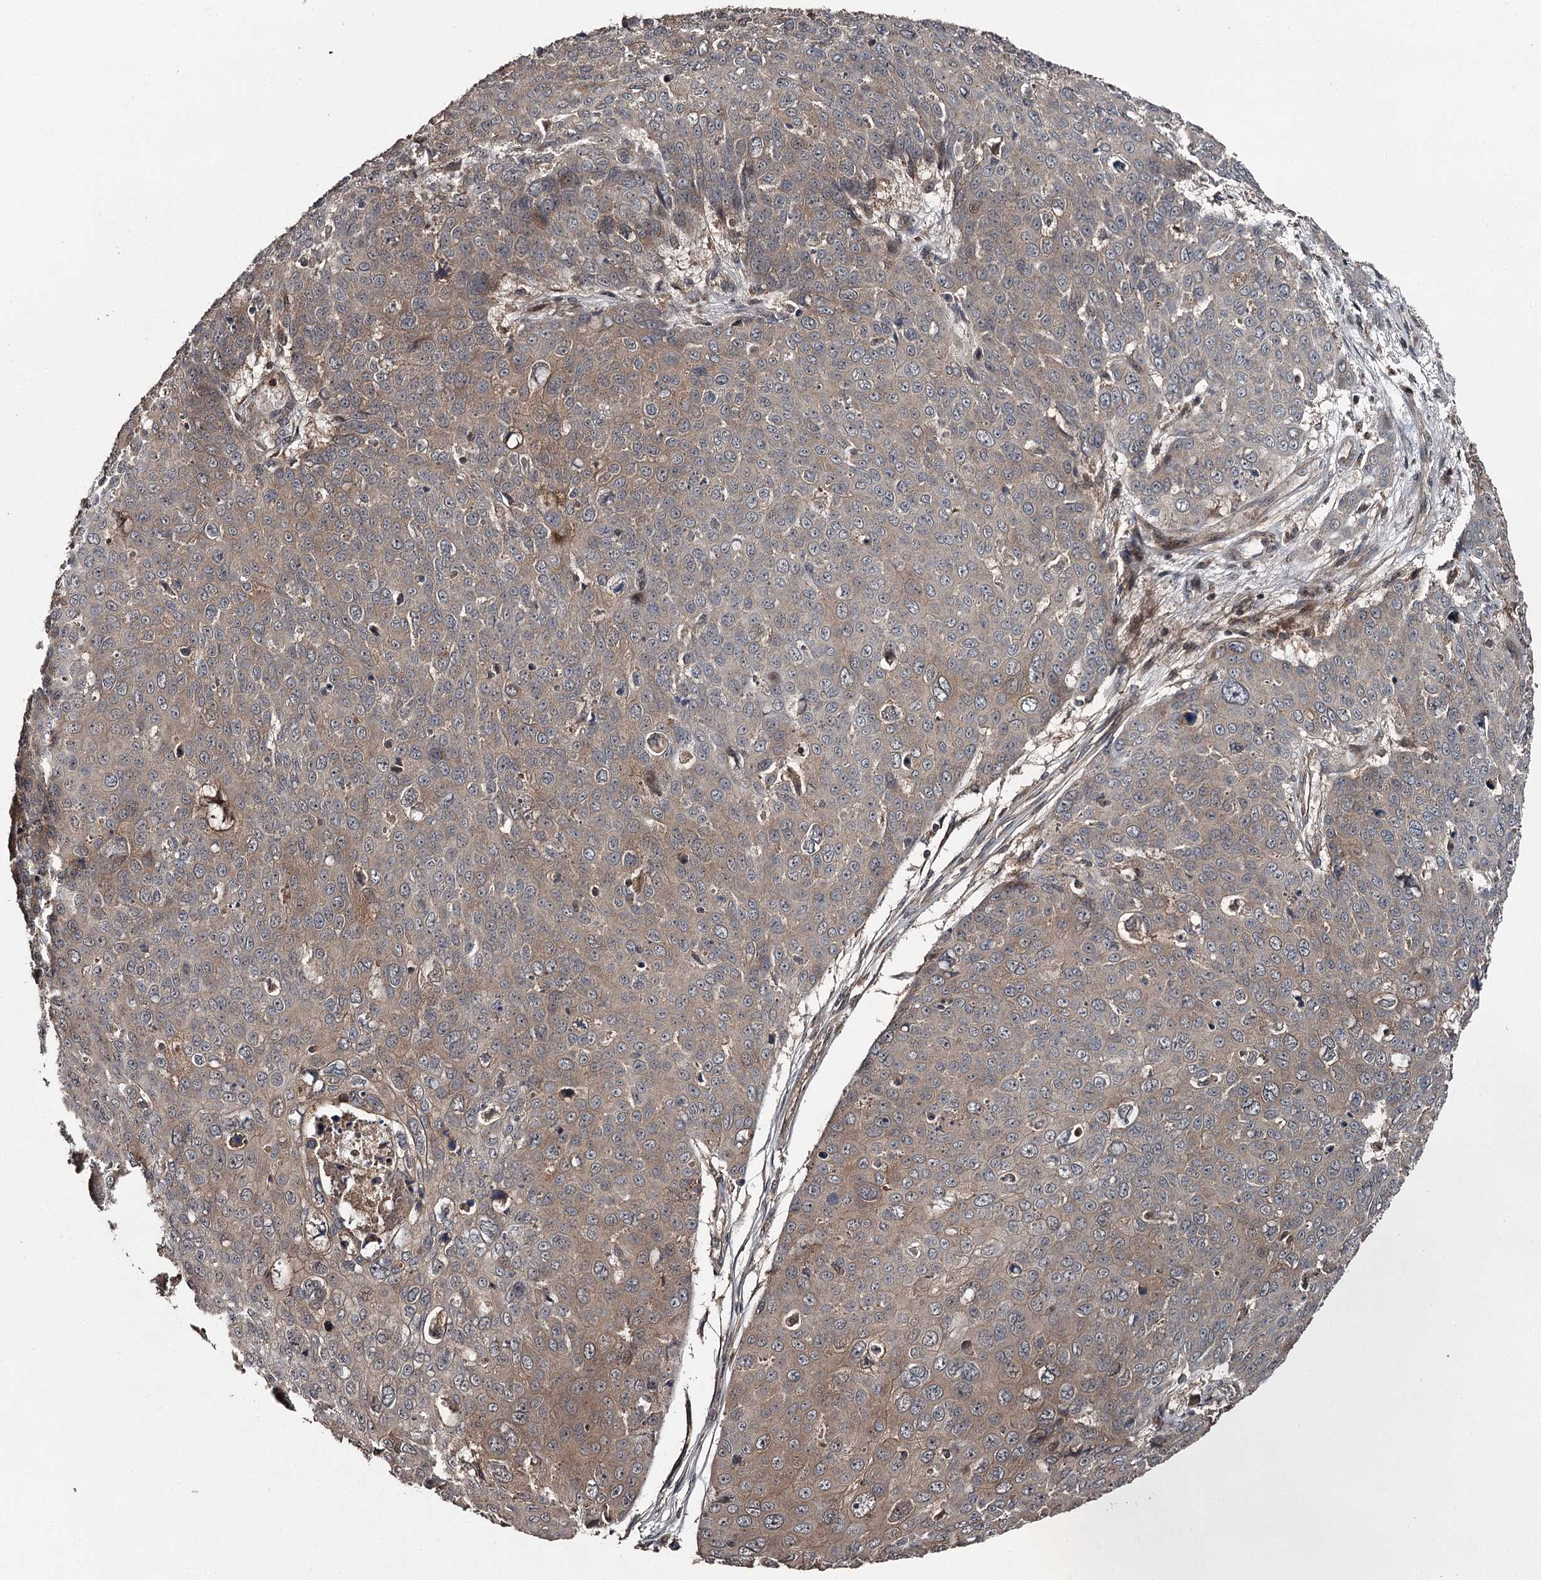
{"staining": {"intensity": "moderate", "quantity": "<25%", "location": "cytoplasmic/membranous"}, "tissue": "skin cancer", "cell_type": "Tumor cells", "image_type": "cancer", "snomed": [{"axis": "morphology", "description": "Squamous cell carcinoma, NOS"}, {"axis": "topography", "description": "Skin"}], "caption": "Squamous cell carcinoma (skin) stained with a protein marker shows moderate staining in tumor cells.", "gene": "RAB21", "patient": {"sex": "male", "age": 71}}